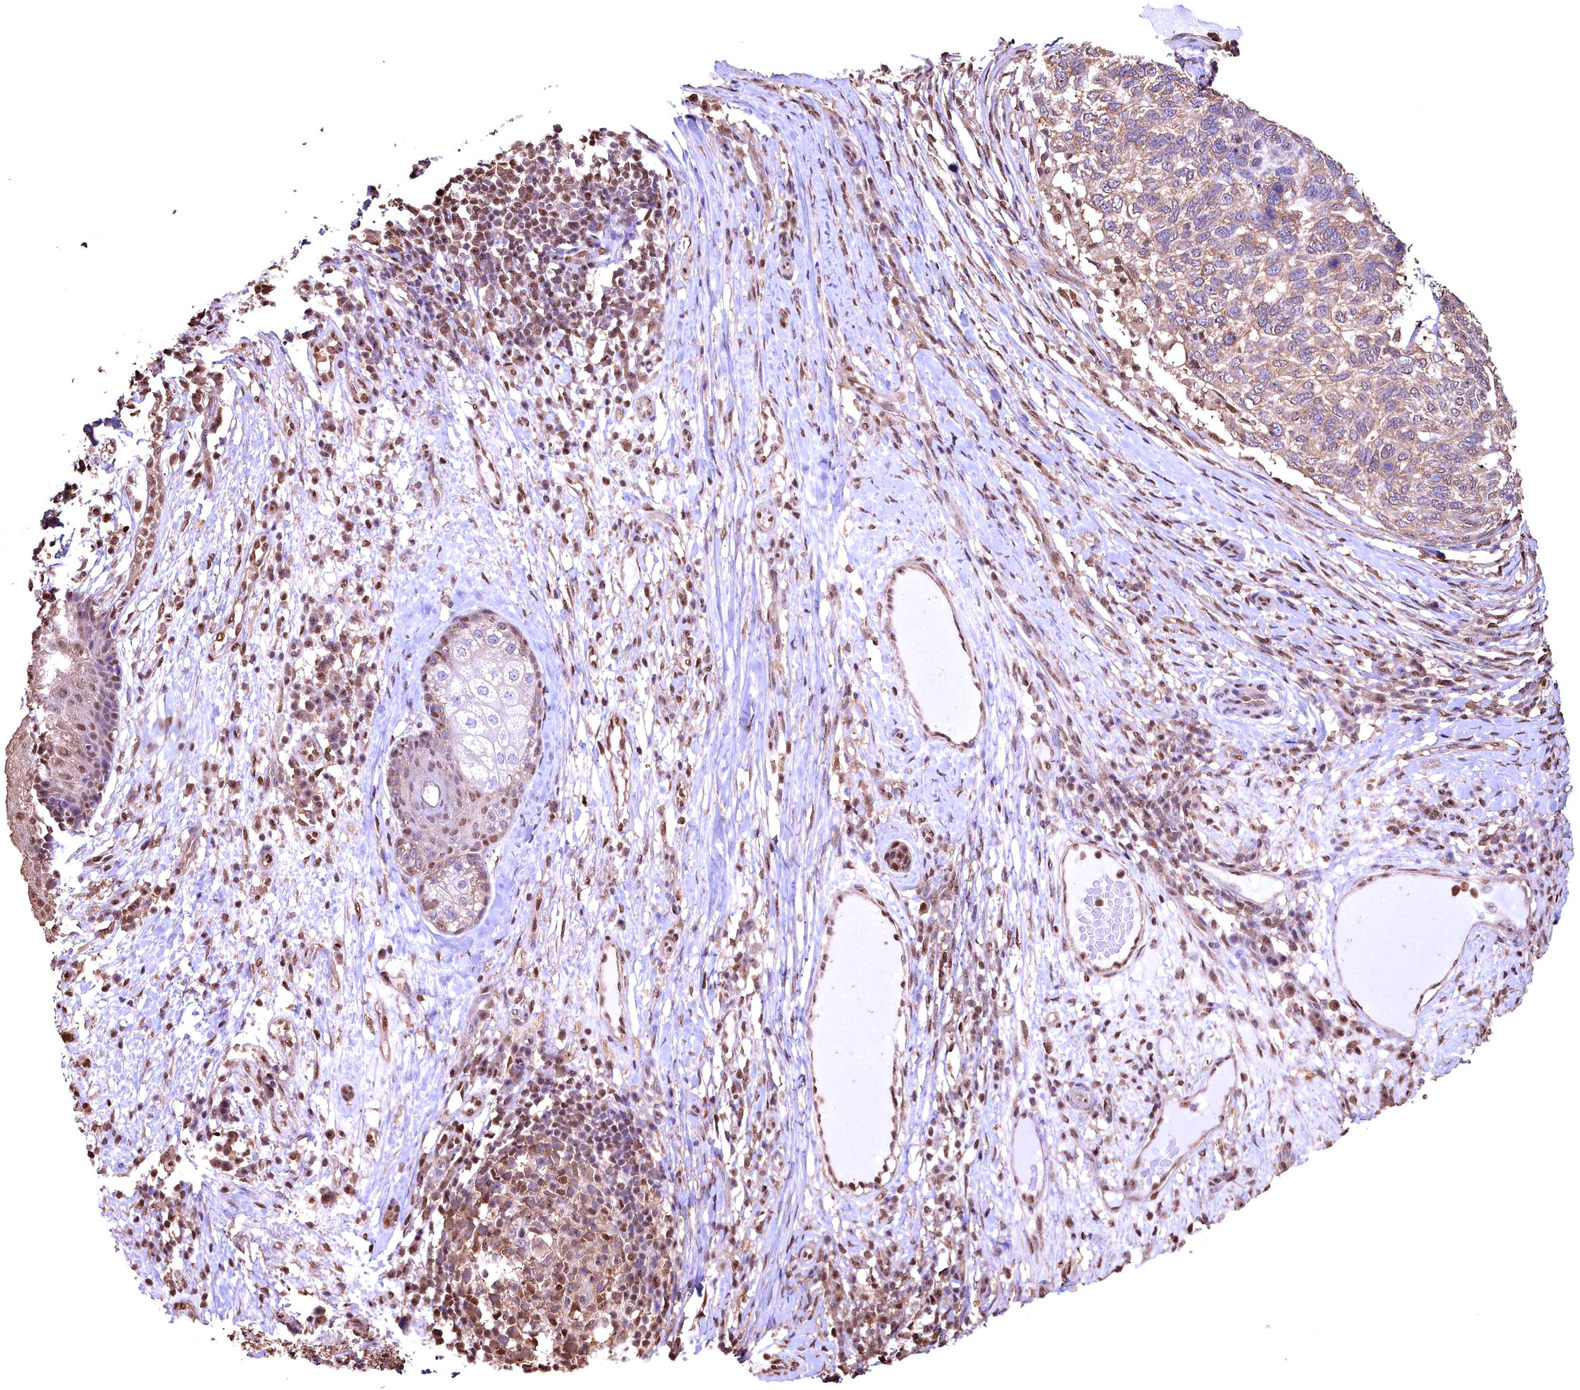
{"staining": {"intensity": "moderate", "quantity": ">75%", "location": "cytoplasmic/membranous"}, "tissue": "skin cancer", "cell_type": "Tumor cells", "image_type": "cancer", "snomed": [{"axis": "morphology", "description": "Basal cell carcinoma"}, {"axis": "topography", "description": "Skin"}], "caption": "This is a micrograph of immunohistochemistry staining of skin cancer (basal cell carcinoma), which shows moderate expression in the cytoplasmic/membranous of tumor cells.", "gene": "GAPDH", "patient": {"sex": "female", "age": 65}}